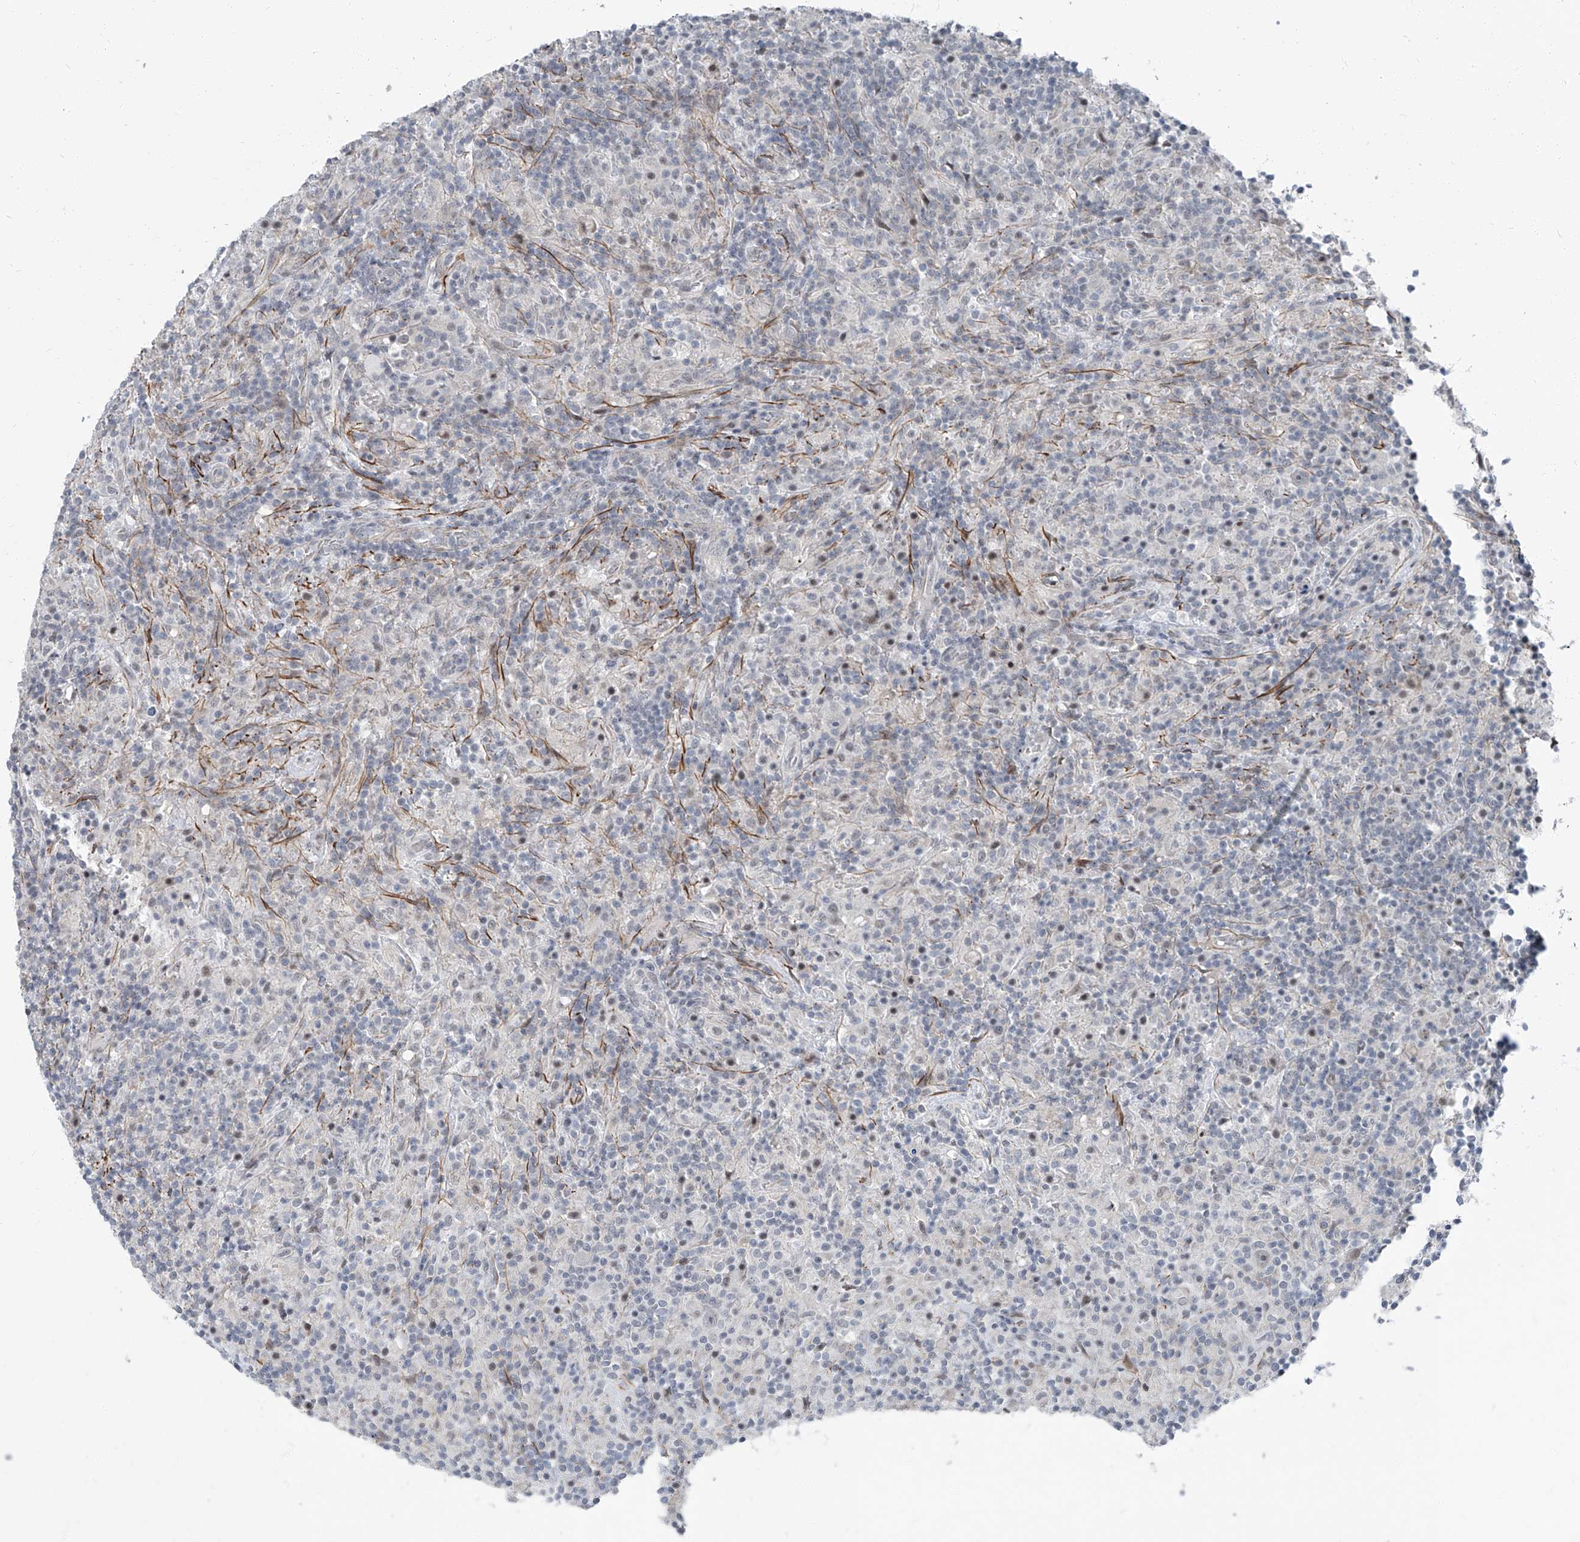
{"staining": {"intensity": "negative", "quantity": "none", "location": "none"}, "tissue": "lymphoma", "cell_type": "Tumor cells", "image_type": "cancer", "snomed": [{"axis": "morphology", "description": "Hodgkin's disease, NOS"}, {"axis": "topography", "description": "Lymph node"}], "caption": "This is a photomicrograph of IHC staining of lymphoma, which shows no expression in tumor cells.", "gene": "TXLNB", "patient": {"sex": "male", "age": 70}}